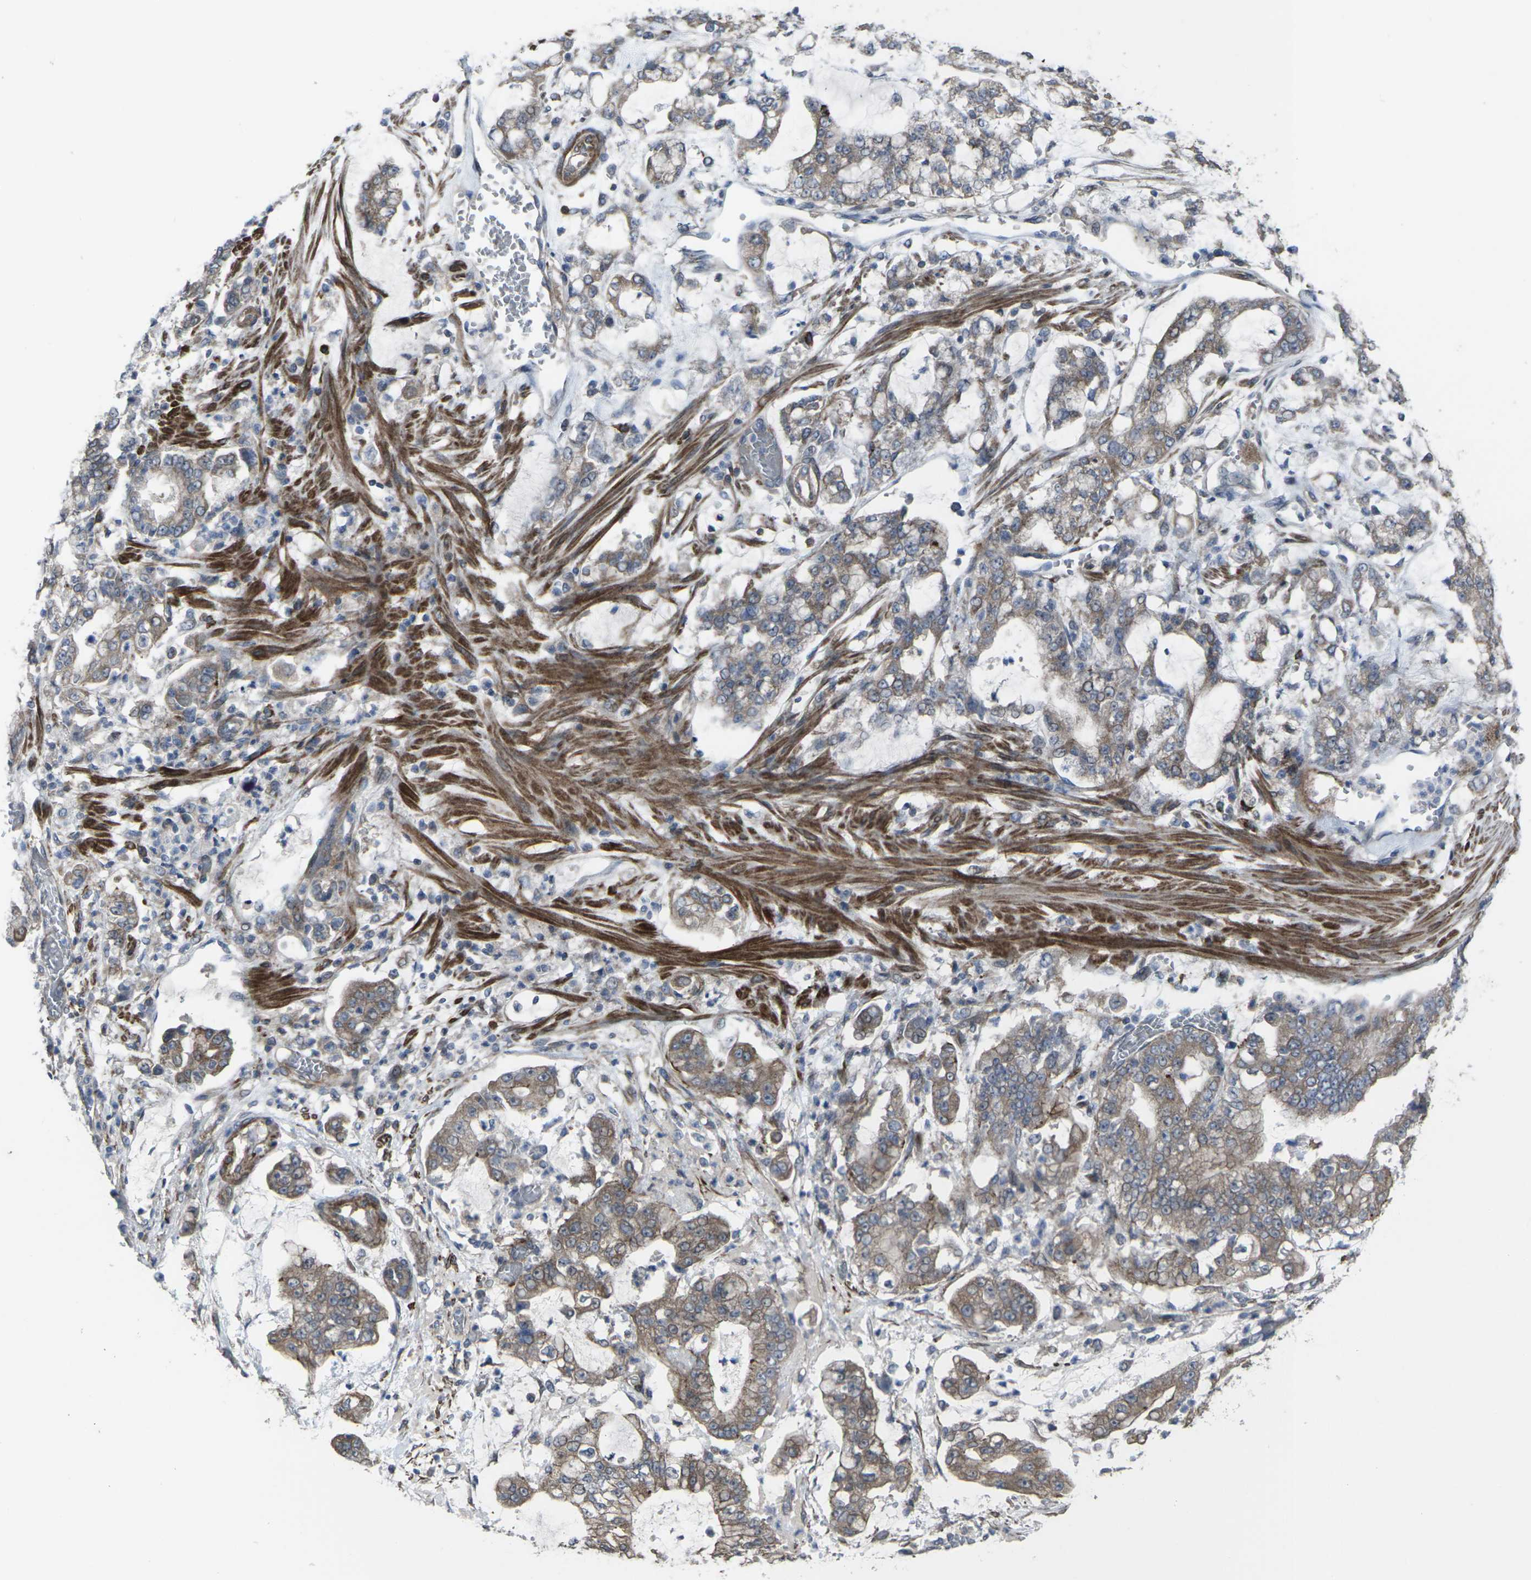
{"staining": {"intensity": "moderate", "quantity": ">75%", "location": "cytoplasmic/membranous"}, "tissue": "stomach cancer", "cell_type": "Tumor cells", "image_type": "cancer", "snomed": [{"axis": "morphology", "description": "Adenocarcinoma, NOS"}, {"axis": "topography", "description": "Stomach"}], "caption": "Adenocarcinoma (stomach) stained for a protein shows moderate cytoplasmic/membranous positivity in tumor cells. (DAB (3,3'-diaminobenzidine) IHC with brightfield microscopy, high magnification).", "gene": "CCR10", "patient": {"sex": "male", "age": 76}}